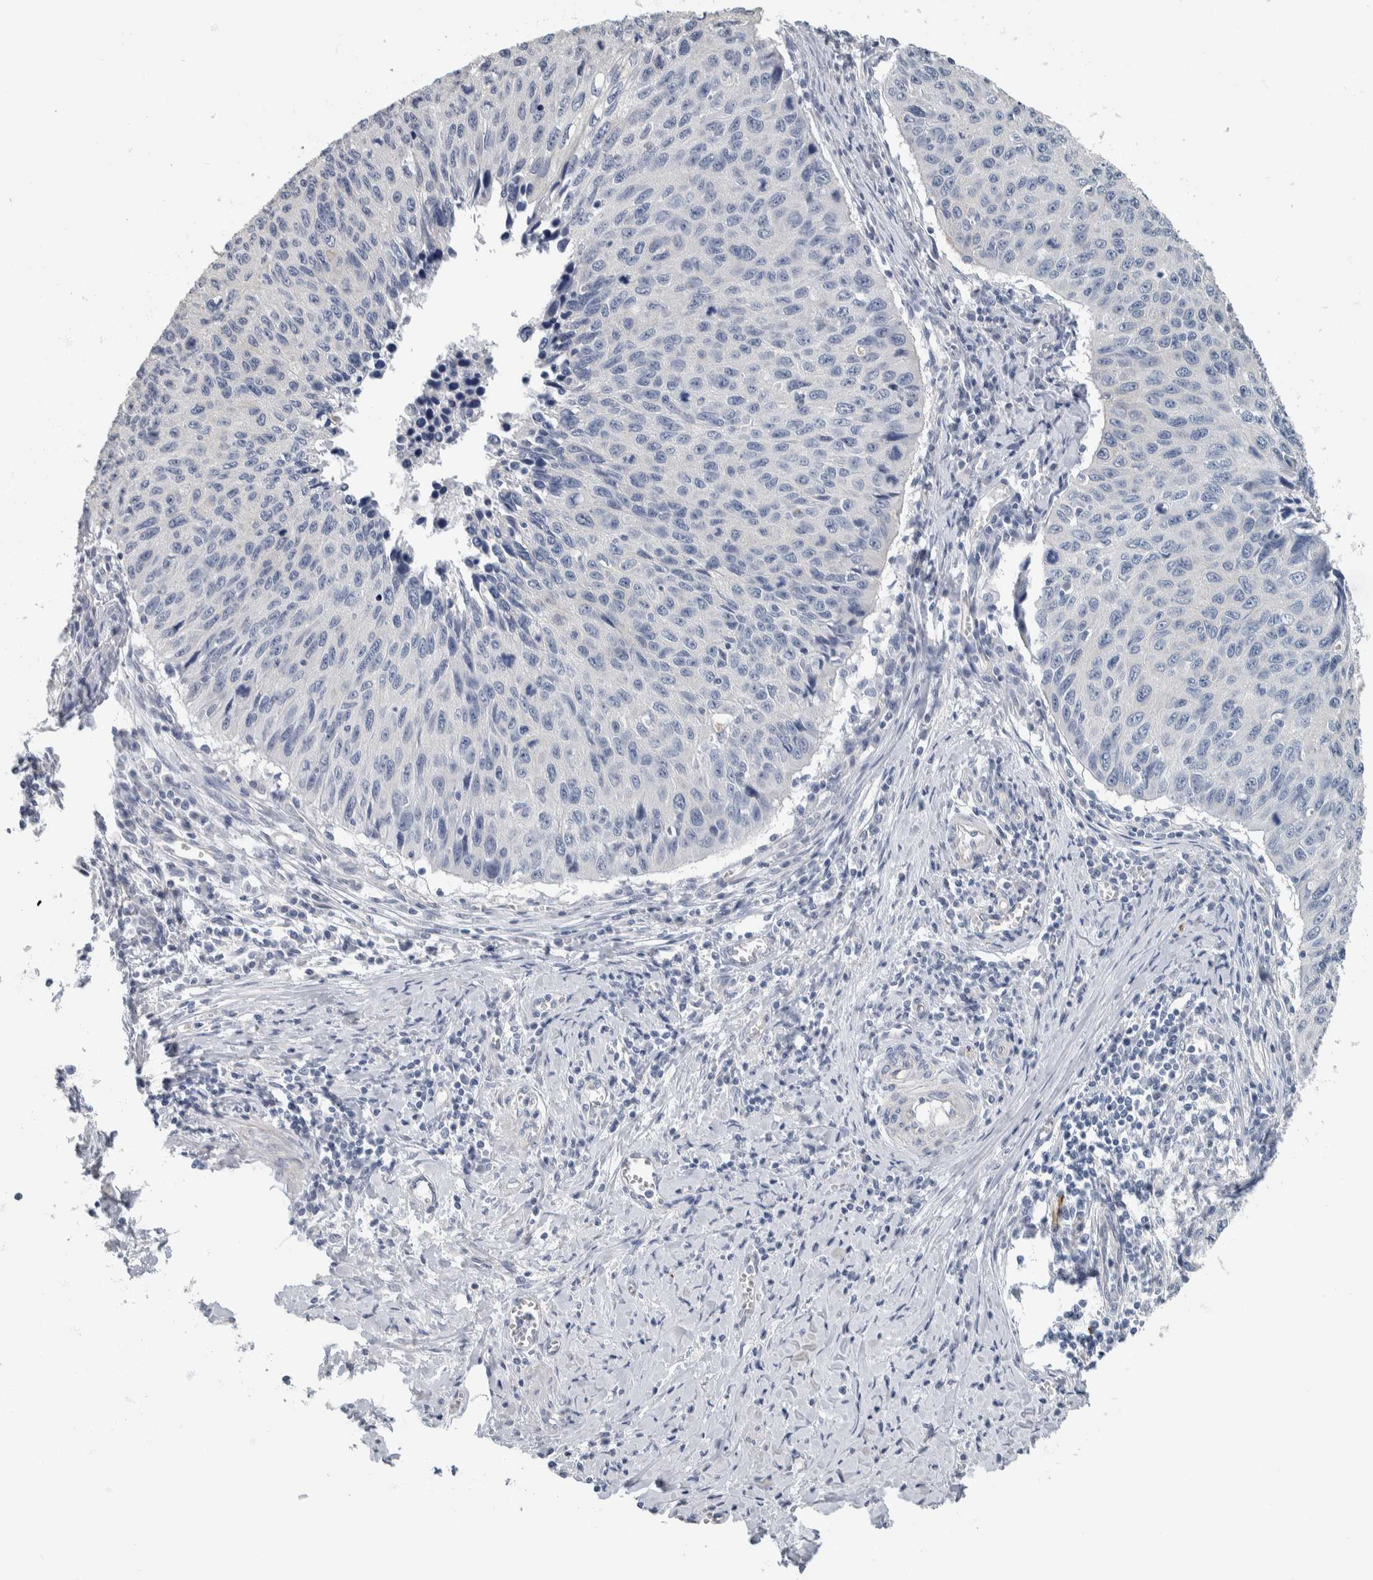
{"staining": {"intensity": "negative", "quantity": "none", "location": "none"}, "tissue": "cervical cancer", "cell_type": "Tumor cells", "image_type": "cancer", "snomed": [{"axis": "morphology", "description": "Squamous cell carcinoma, NOS"}, {"axis": "topography", "description": "Cervix"}], "caption": "The micrograph reveals no staining of tumor cells in cervical cancer (squamous cell carcinoma). (IHC, brightfield microscopy, high magnification).", "gene": "NEFM", "patient": {"sex": "female", "age": 53}}